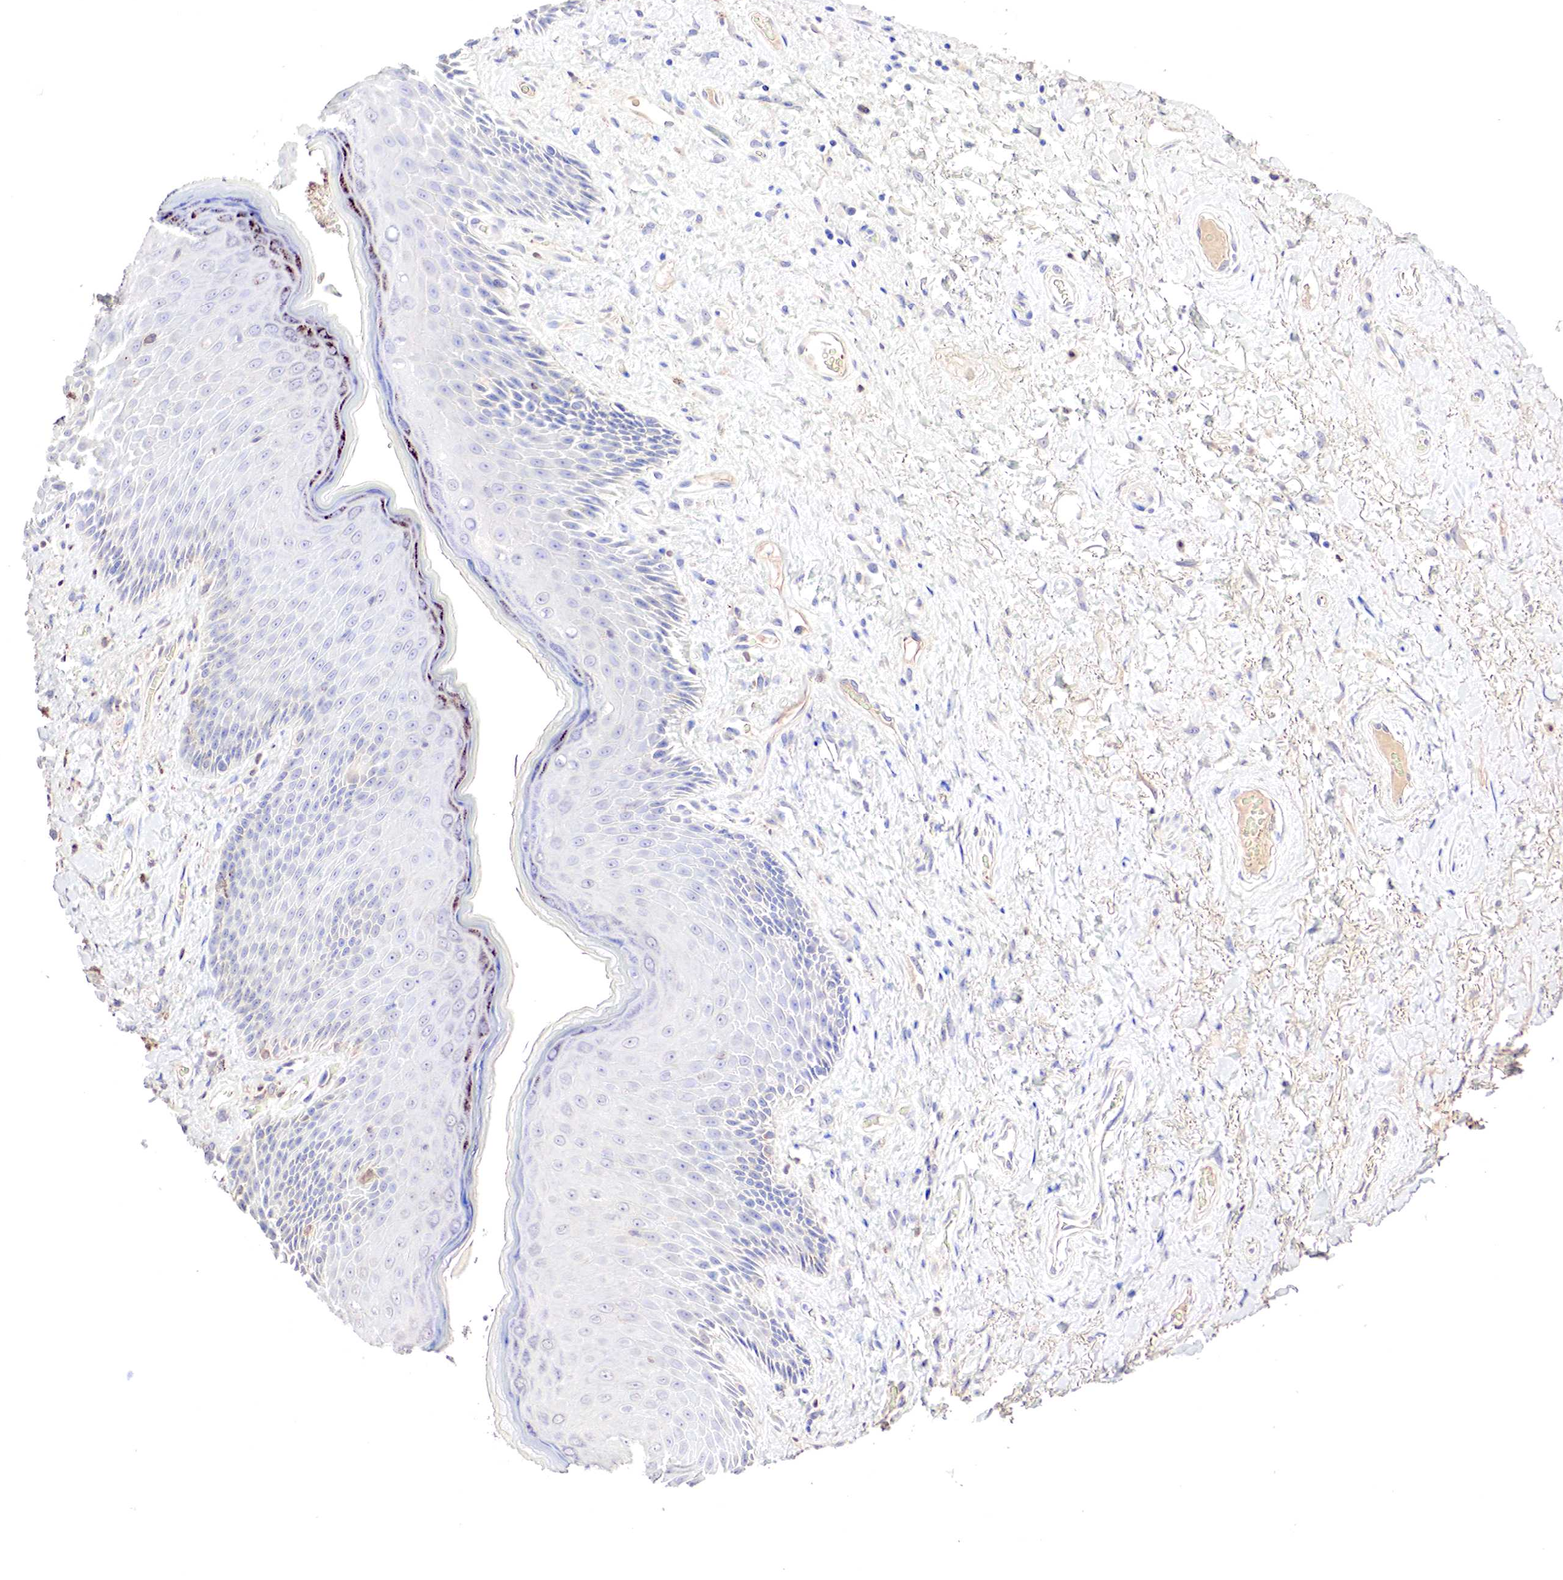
{"staining": {"intensity": "negative", "quantity": "none", "location": "none"}, "tissue": "skin", "cell_type": "Epidermal cells", "image_type": "normal", "snomed": [{"axis": "morphology", "description": "Normal tissue, NOS"}, {"axis": "topography", "description": "Anal"}], "caption": "Skin was stained to show a protein in brown. There is no significant expression in epidermal cells. (Brightfield microscopy of DAB (3,3'-diaminobenzidine) immunohistochemistry (IHC) at high magnification).", "gene": "GATA1", "patient": {"sex": "male", "age": 78}}